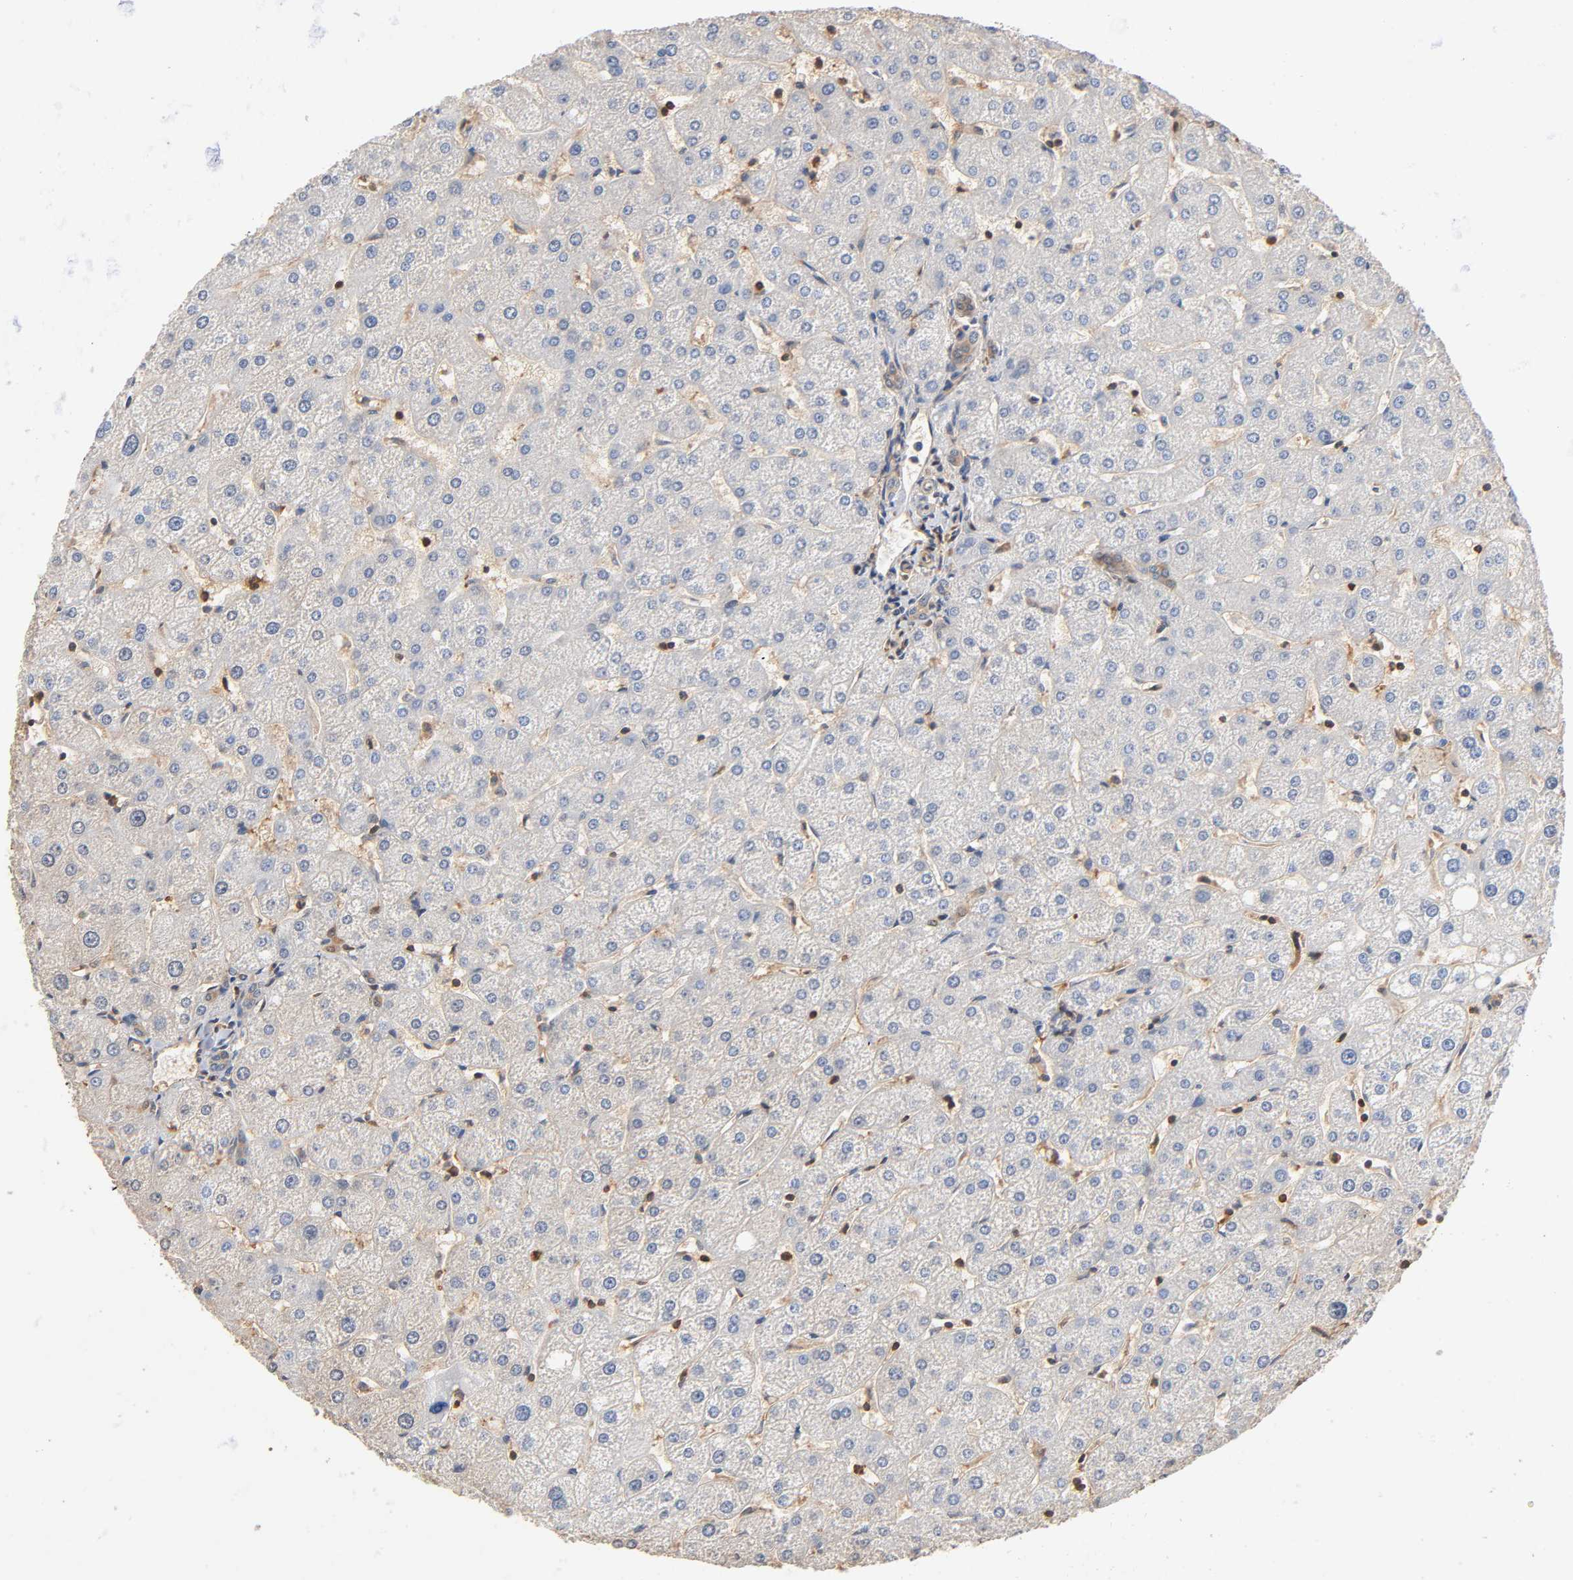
{"staining": {"intensity": "weak", "quantity": ">75%", "location": "cytoplasmic/membranous"}, "tissue": "liver", "cell_type": "Cholangiocytes", "image_type": "normal", "snomed": [{"axis": "morphology", "description": "Normal tissue, NOS"}, {"axis": "topography", "description": "Liver"}], "caption": "Immunohistochemical staining of unremarkable liver displays low levels of weak cytoplasmic/membranous expression in approximately >75% of cholangiocytes. The staining was performed using DAB (3,3'-diaminobenzidine), with brown indicating positive protein expression. Nuclei are stained blue with hematoxylin.", "gene": "ALDOA", "patient": {"sex": "male", "age": 67}}